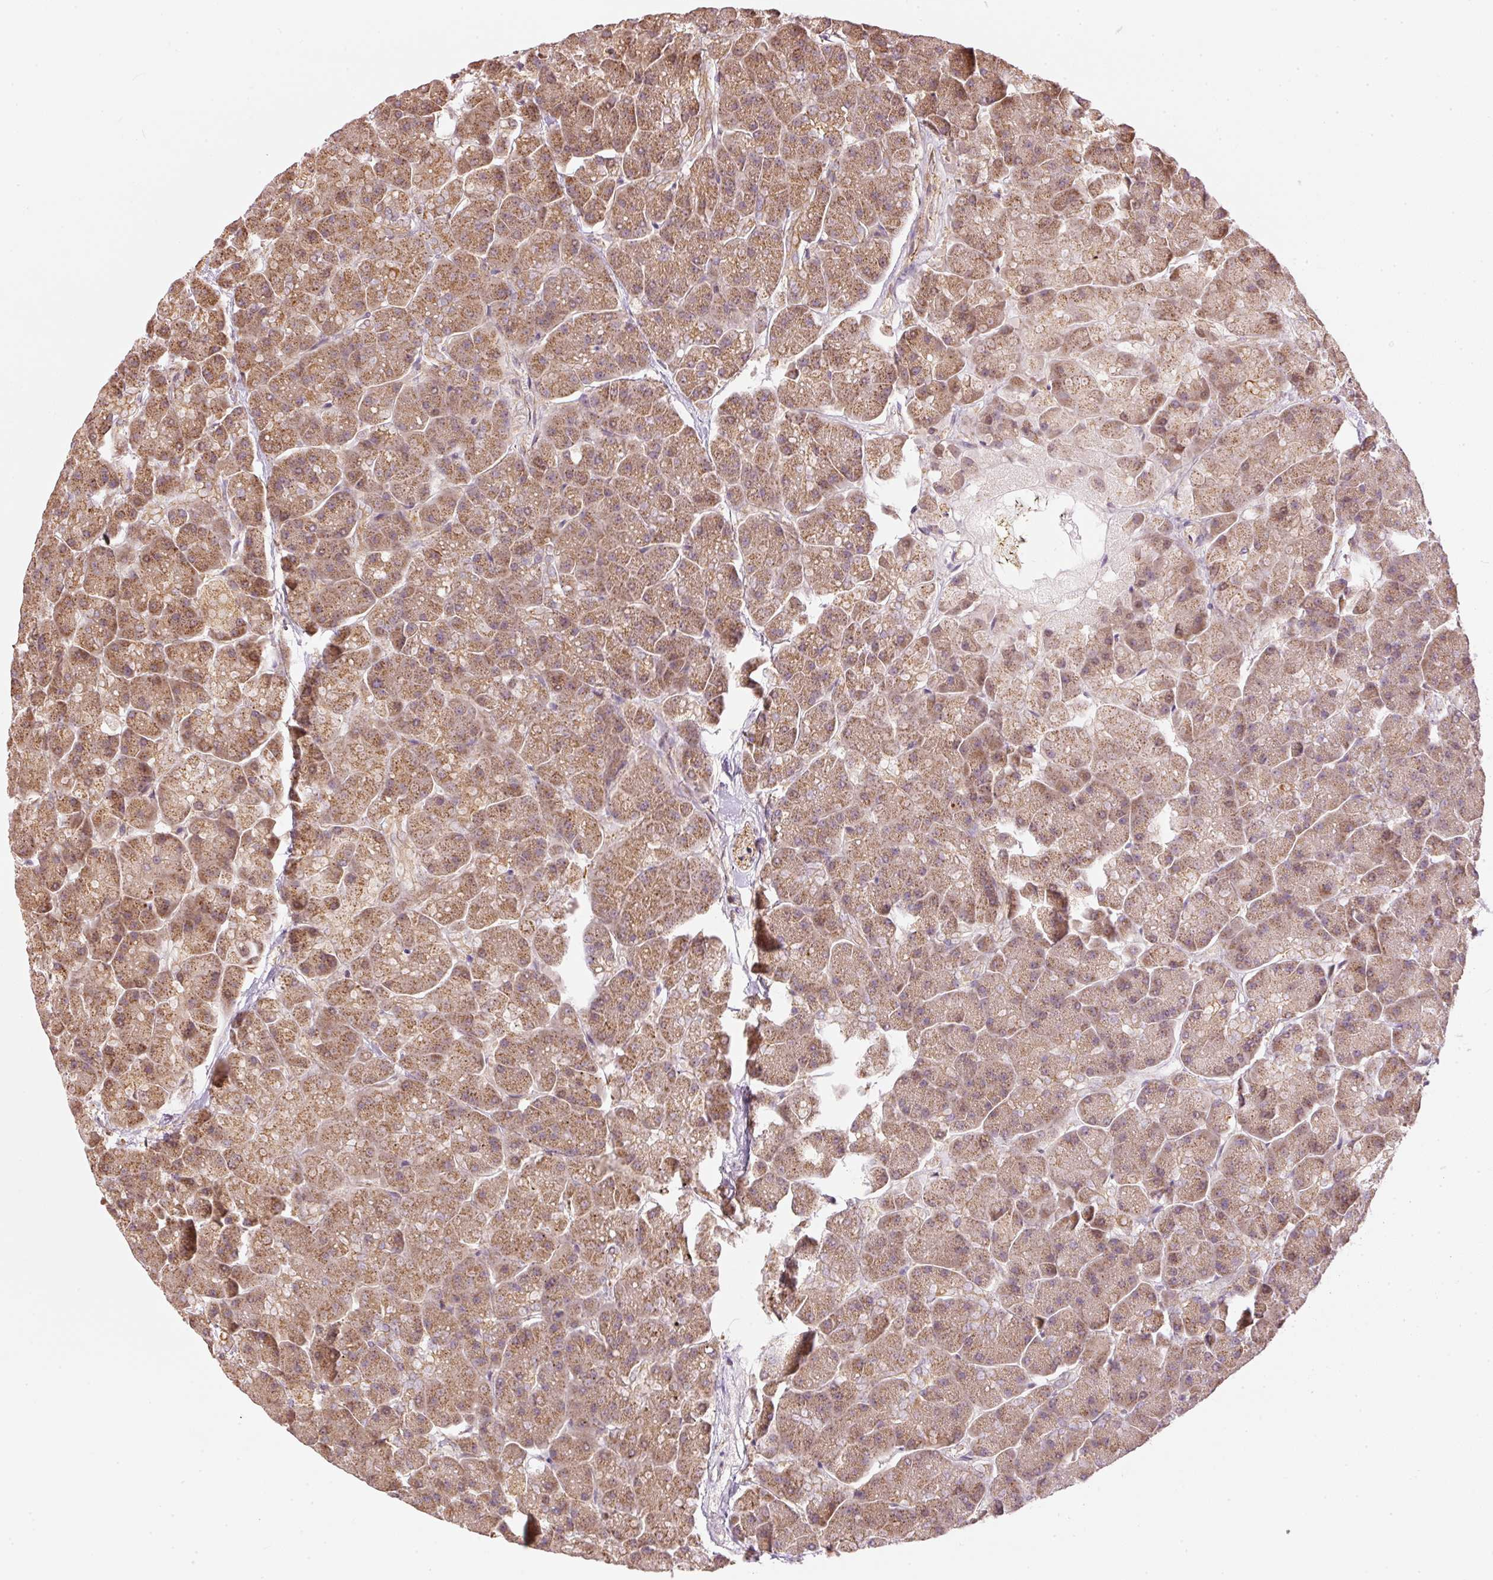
{"staining": {"intensity": "moderate", "quantity": ">75%", "location": "cytoplasmic/membranous"}, "tissue": "pancreas", "cell_type": "Exocrine glandular cells", "image_type": "normal", "snomed": [{"axis": "morphology", "description": "Normal tissue, NOS"}, {"axis": "topography", "description": "Pancreas"}, {"axis": "topography", "description": "Peripheral nerve tissue"}], "caption": "Benign pancreas demonstrates moderate cytoplasmic/membranous expression in approximately >75% of exocrine glandular cells (DAB IHC with brightfield microscopy, high magnification)..", "gene": "MTHFD1L", "patient": {"sex": "male", "age": 54}}